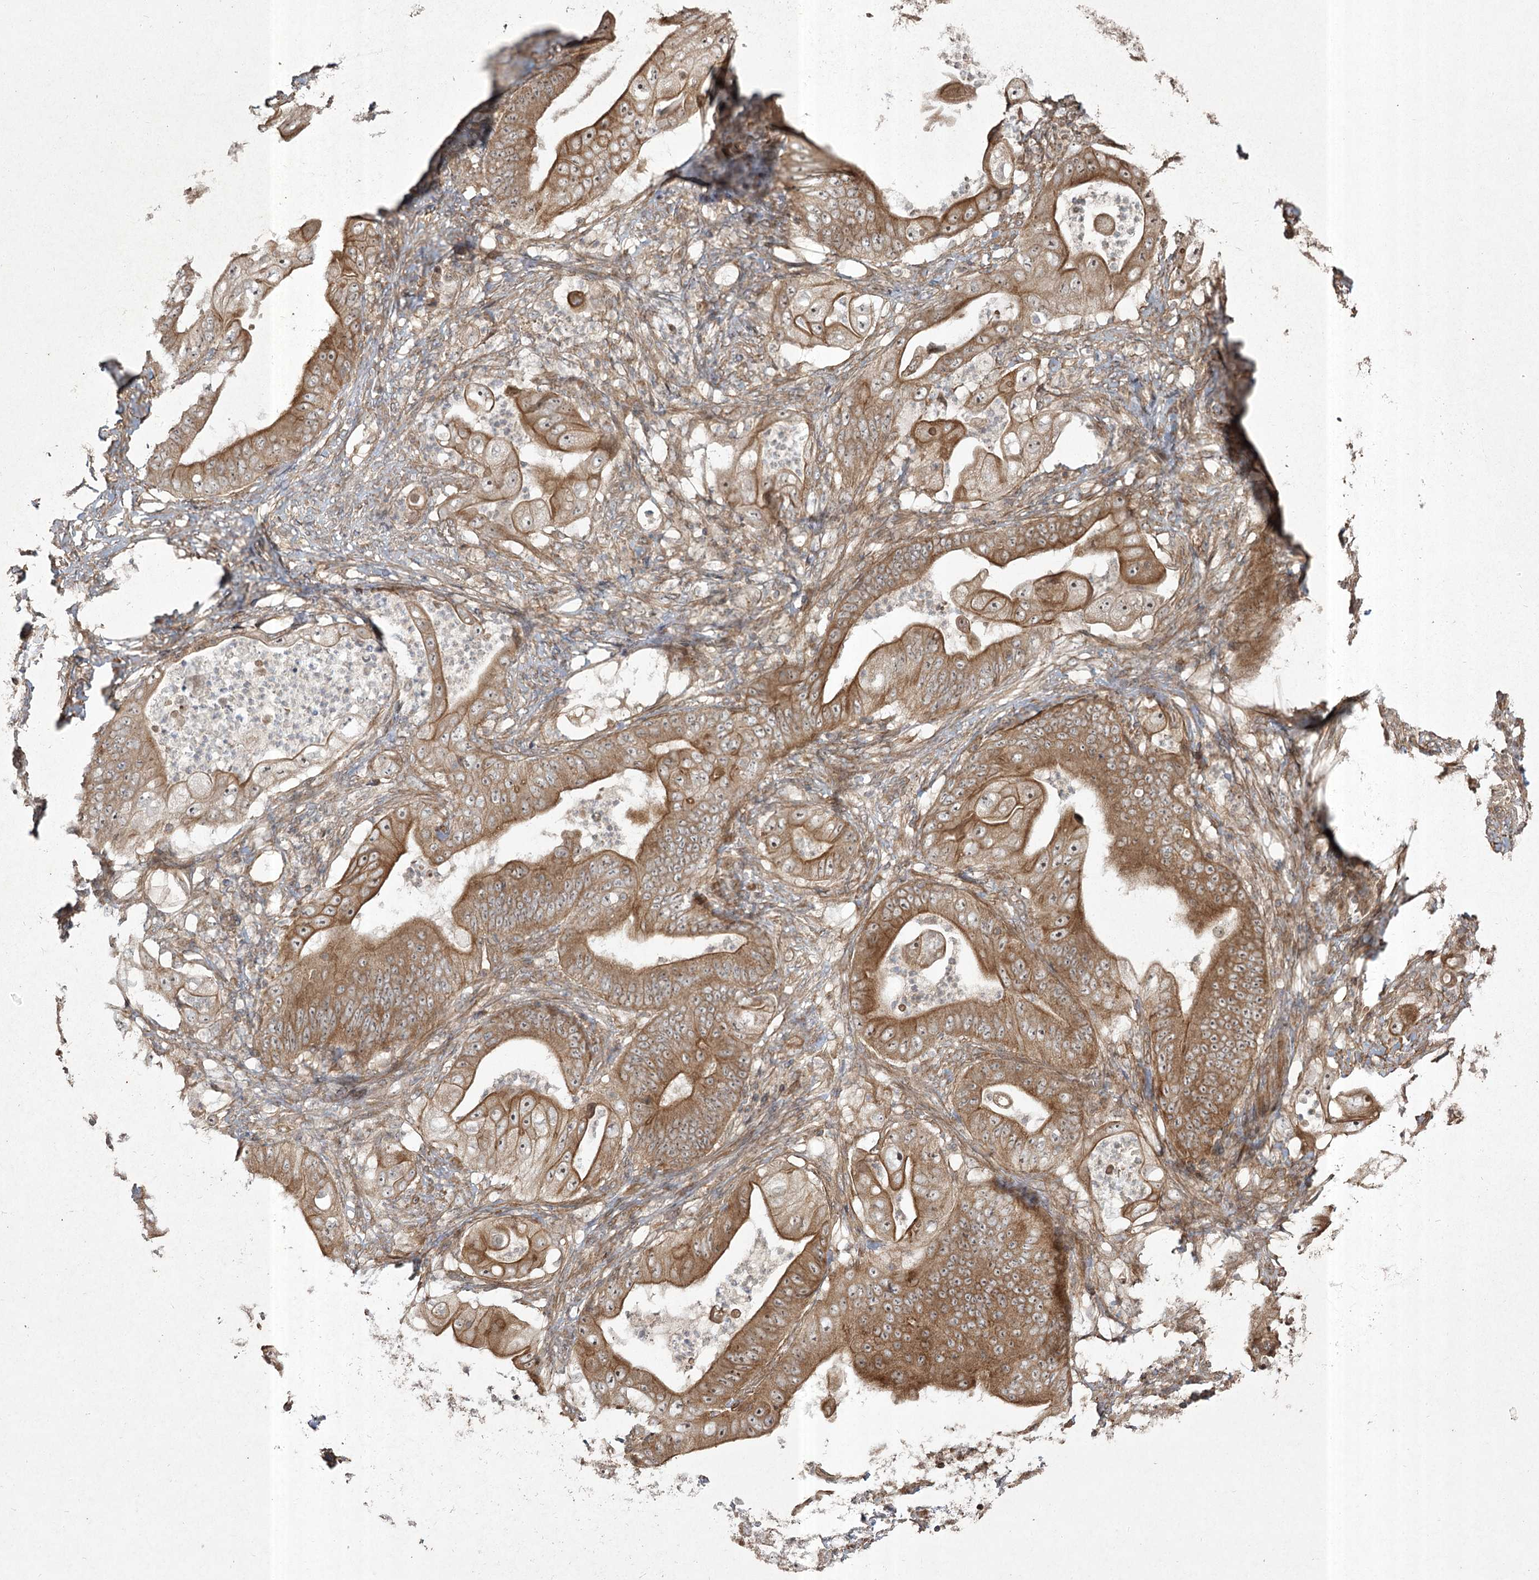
{"staining": {"intensity": "strong", "quantity": ">75%", "location": "cytoplasmic/membranous,nuclear"}, "tissue": "stomach cancer", "cell_type": "Tumor cells", "image_type": "cancer", "snomed": [{"axis": "morphology", "description": "Adenocarcinoma, NOS"}, {"axis": "topography", "description": "Stomach"}], "caption": "There is high levels of strong cytoplasmic/membranous and nuclear positivity in tumor cells of stomach cancer, as demonstrated by immunohistochemical staining (brown color).", "gene": "CPLANE1", "patient": {"sex": "female", "age": 73}}